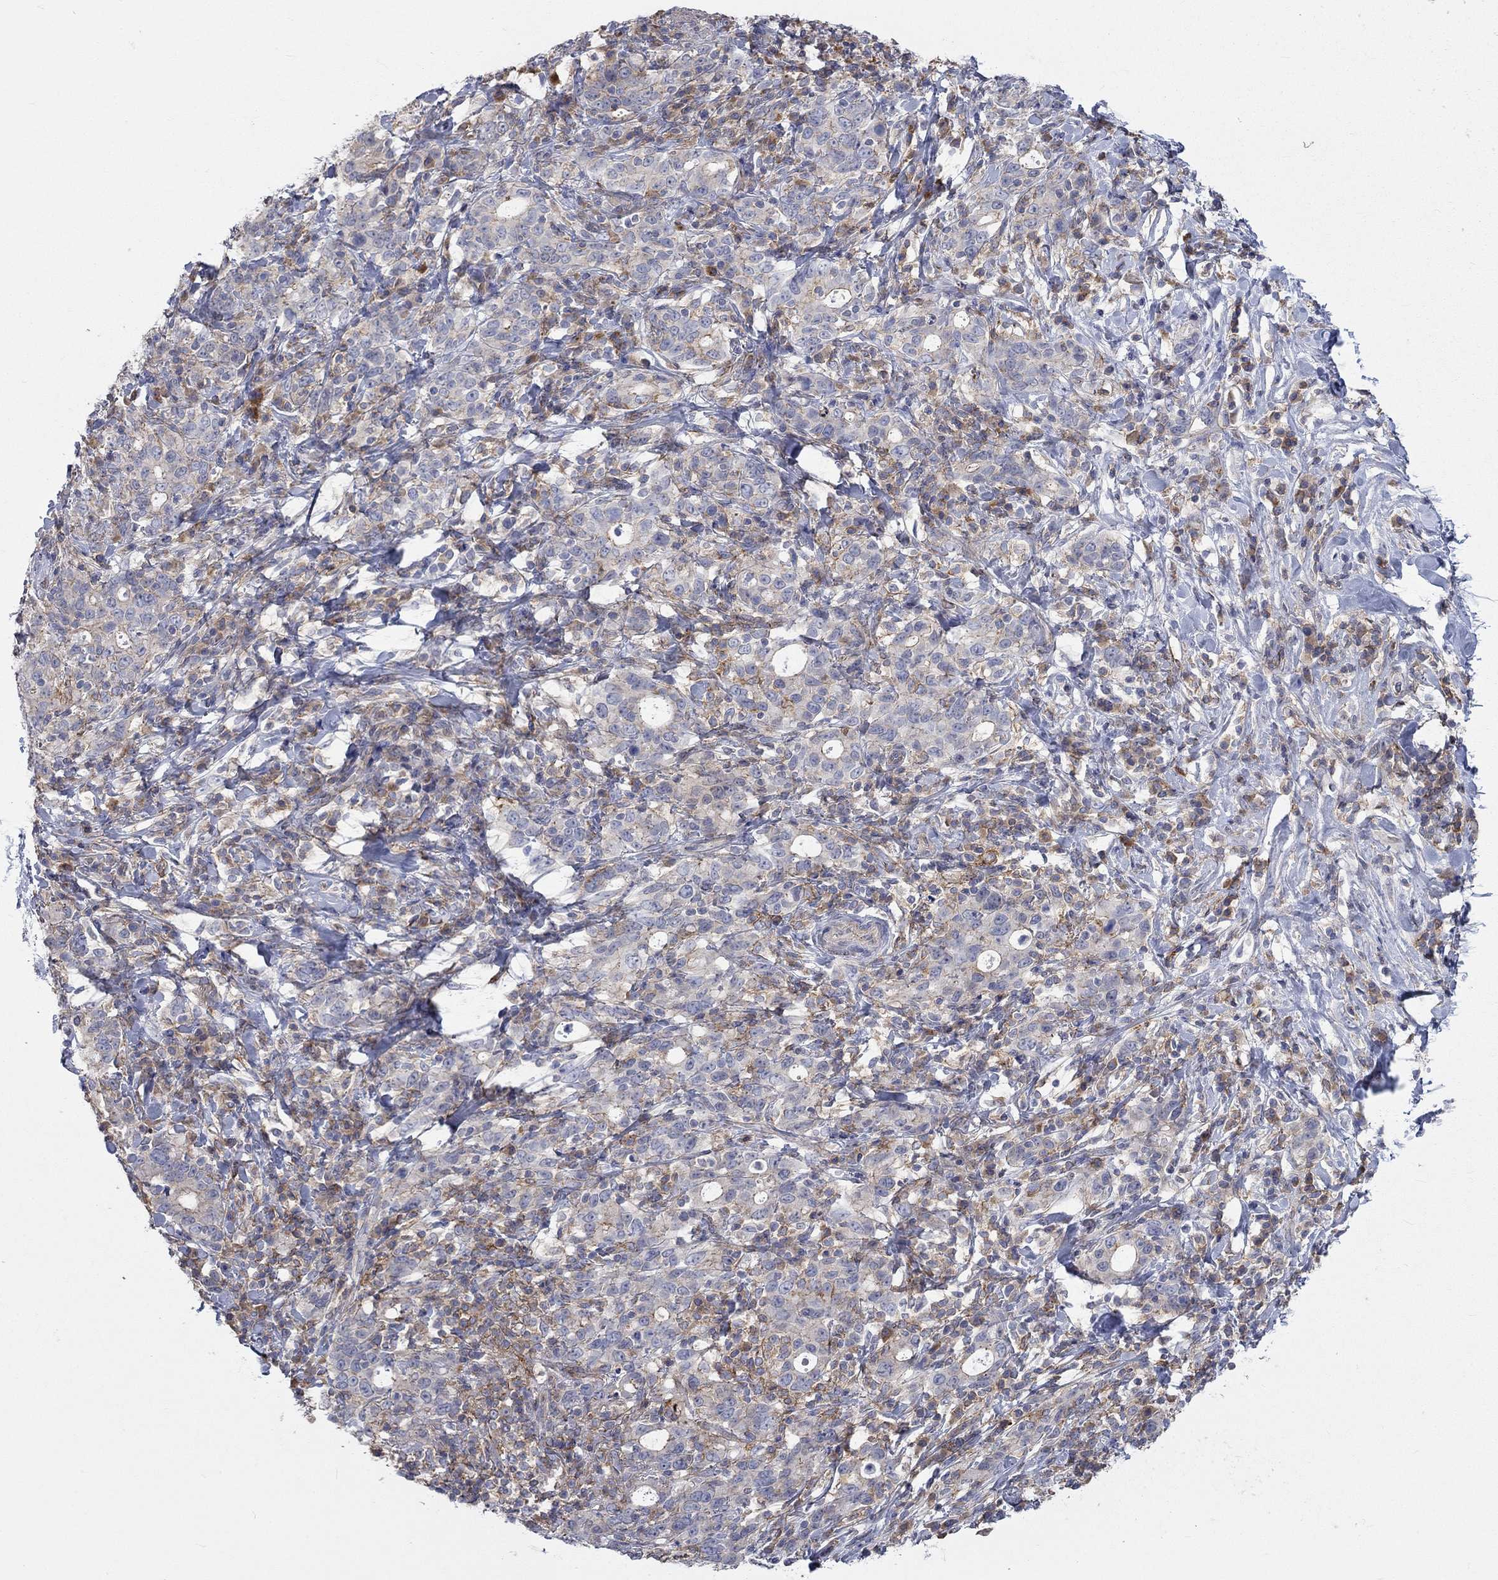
{"staining": {"intensity": "moderate", "quantity": "<25%", "location": "cytoplasmic/membranous"}, "tissue": "stomach cancer", "cell_type": "Tumor cells", "image_type": "cancer", "snomed": [{"axis": "morphology", "description": "Adenocarcinoma, NOS"}, {"axis": "topography", "description": "Stomach"}], "caption": "Stomach adenocarcinoma stained with a brown dye shows moderate cytoplasmic/membranous positive expression in approximately <25% of tumor cells.", "gene": "PCDHGA10", "patient": {"sex": "male", "age": 79}}